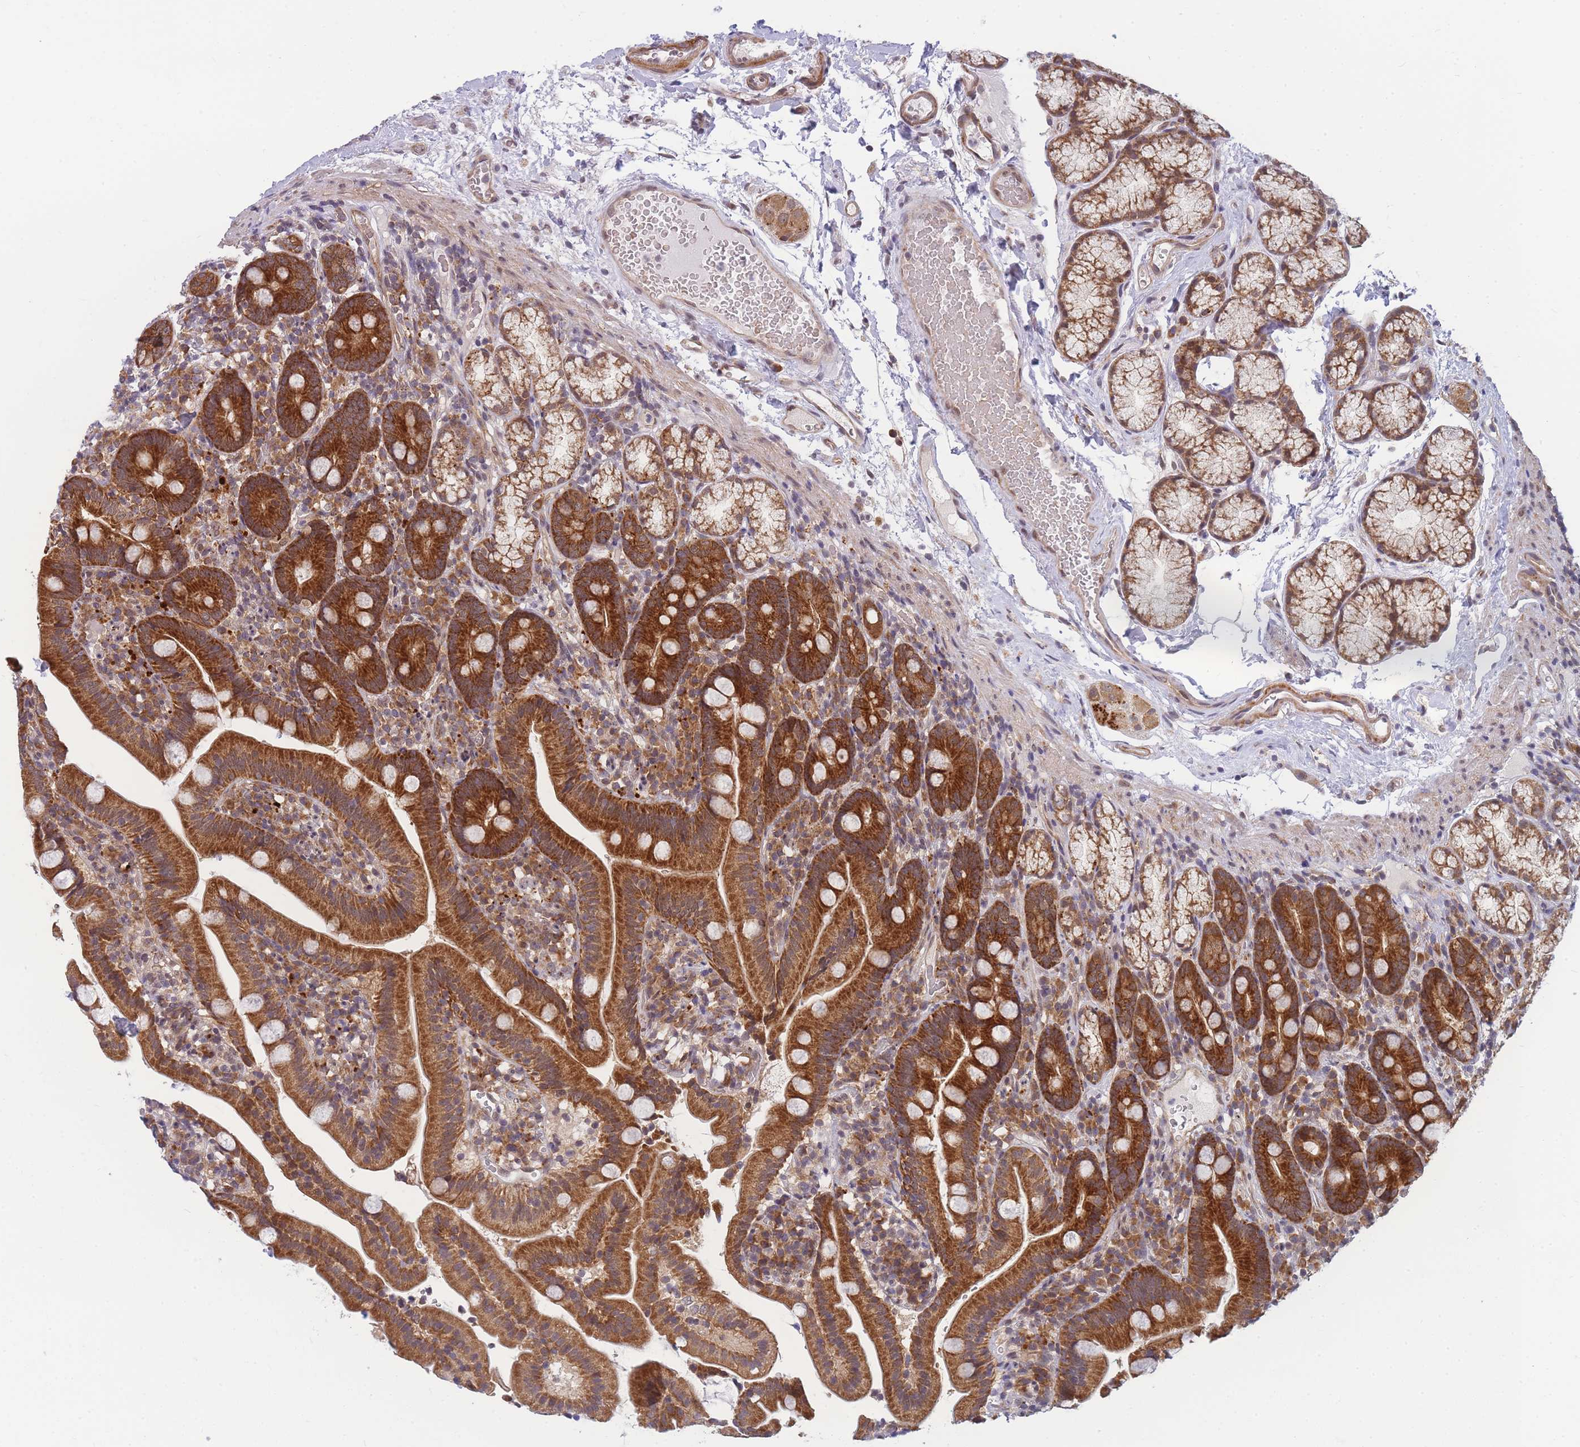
{"staining": {"intensity": "strong", "quantity": ">75%", "location": "cytoplasmic/membranous"}, "tissue": "duodenum", "cell_type": "Glandular cells", "image_type": "normal", "snomed": [{"axis": "morphology", "description": "Normal tissue, NOS"}, {"axis": "topography", "description": "Duodenum"}], "caption": "This is an image of immunohistochemistry staining of unremarkable duodenum, which shows strong expression in the cytoplasmic/membranous of glandular cells.", "gene": "ENSG00000276345", "patient": {"sex": "female", "age": 67}}